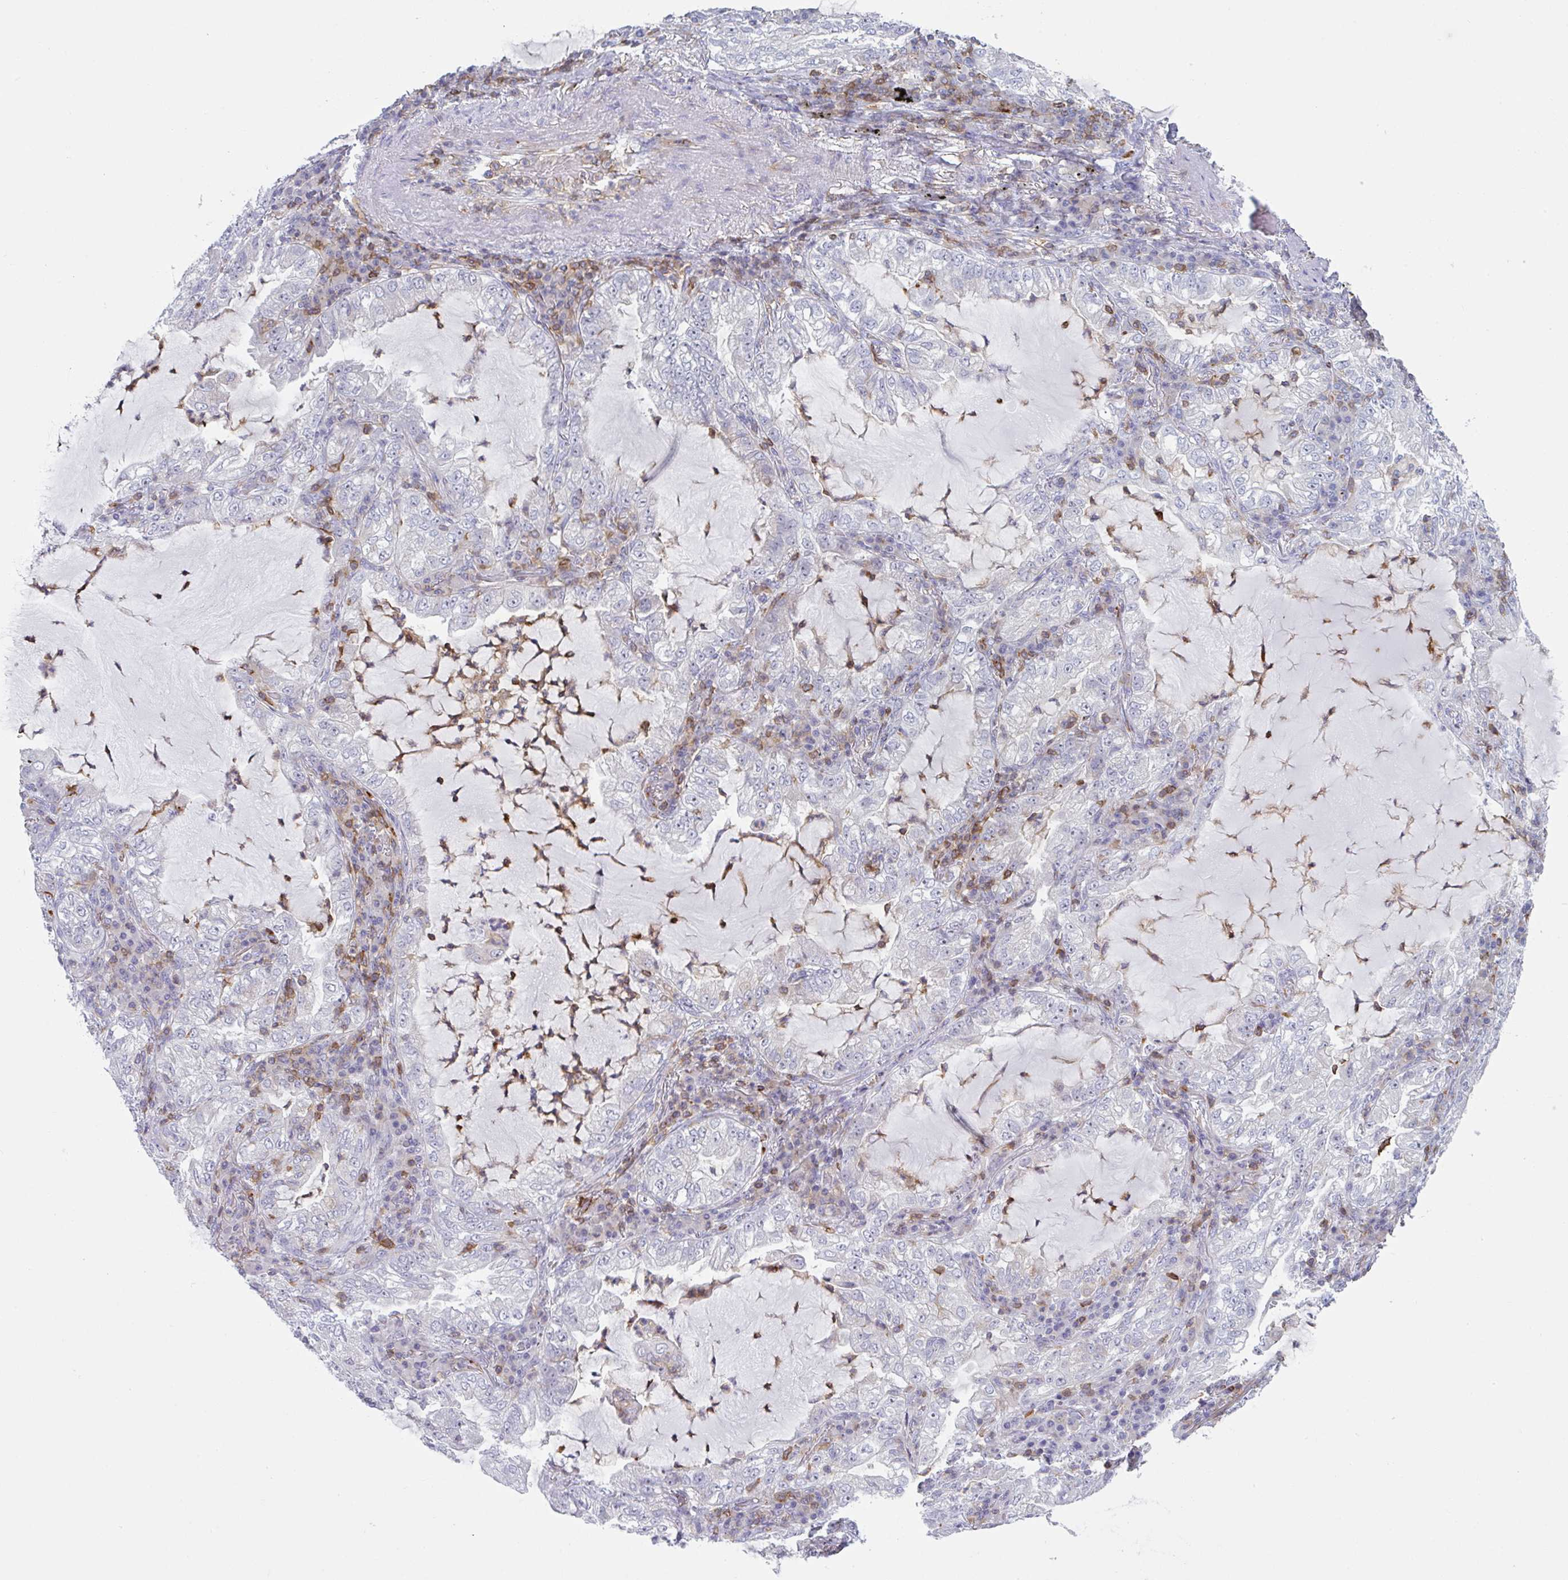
{"staining": {"intensity": "negative", "quantity": "none", "location": "none"}, "tissue": "lung cancer", "cell_type": "Tumor cells", "image_type": "cancer", "snomed": [{"axis": "morphology", "description": "Adenocarcinoma, NOS"}, {"axis": "topography", "description": "Lung"}], "caption": "A photomicrograph of lung cancer stained for a protein displays no brown staining in tumor cells.", "gene": "CD80", "patient": {"sex": "female", "age": 73}}